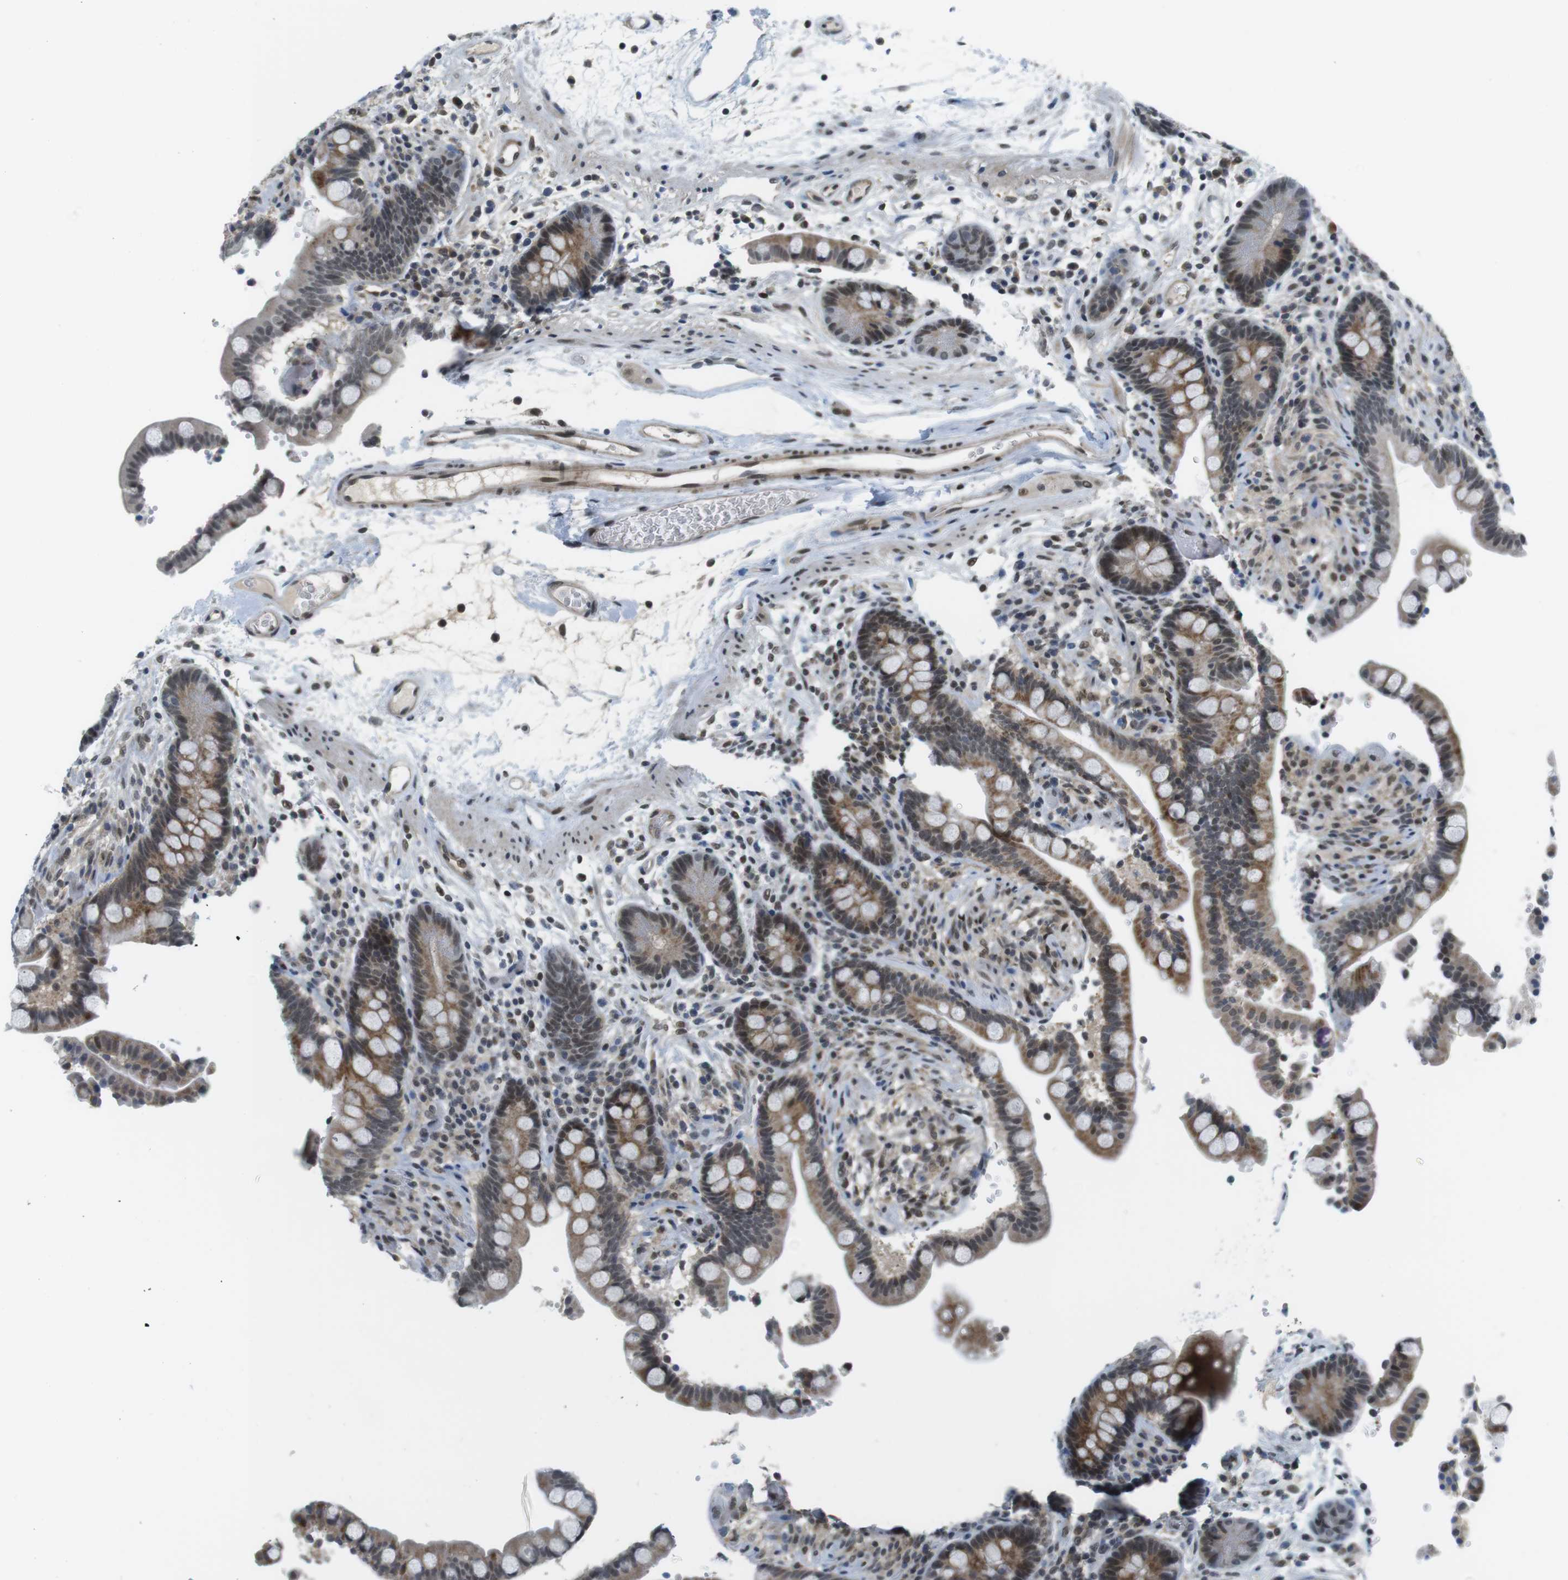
{"staining": {"intensity": "weak", "quantity": ">75%", "location": "cytoplasmic/membranous,nuclear"}, "tissue": "colon", "cell_type": "Endothelial cells", "image_type": "normal", "snomed": [{"axis": "morphology", "description": "Normal tissue, NOS"}, {"axis": "topography", "description": "Colon"}], "caption": "Normal colon demonstrates weak cytoplasmic/membranous,nuclear positivity in approximately >75% of endothelial cells, visualized by immunohistochemistry. The protein is stained brown, and the nuclei are stained in blue (DAB IHC with brightfield microscopy, high magnification).", "gene": "BRD4", "patient": {"sex": "male", "age": 73}}